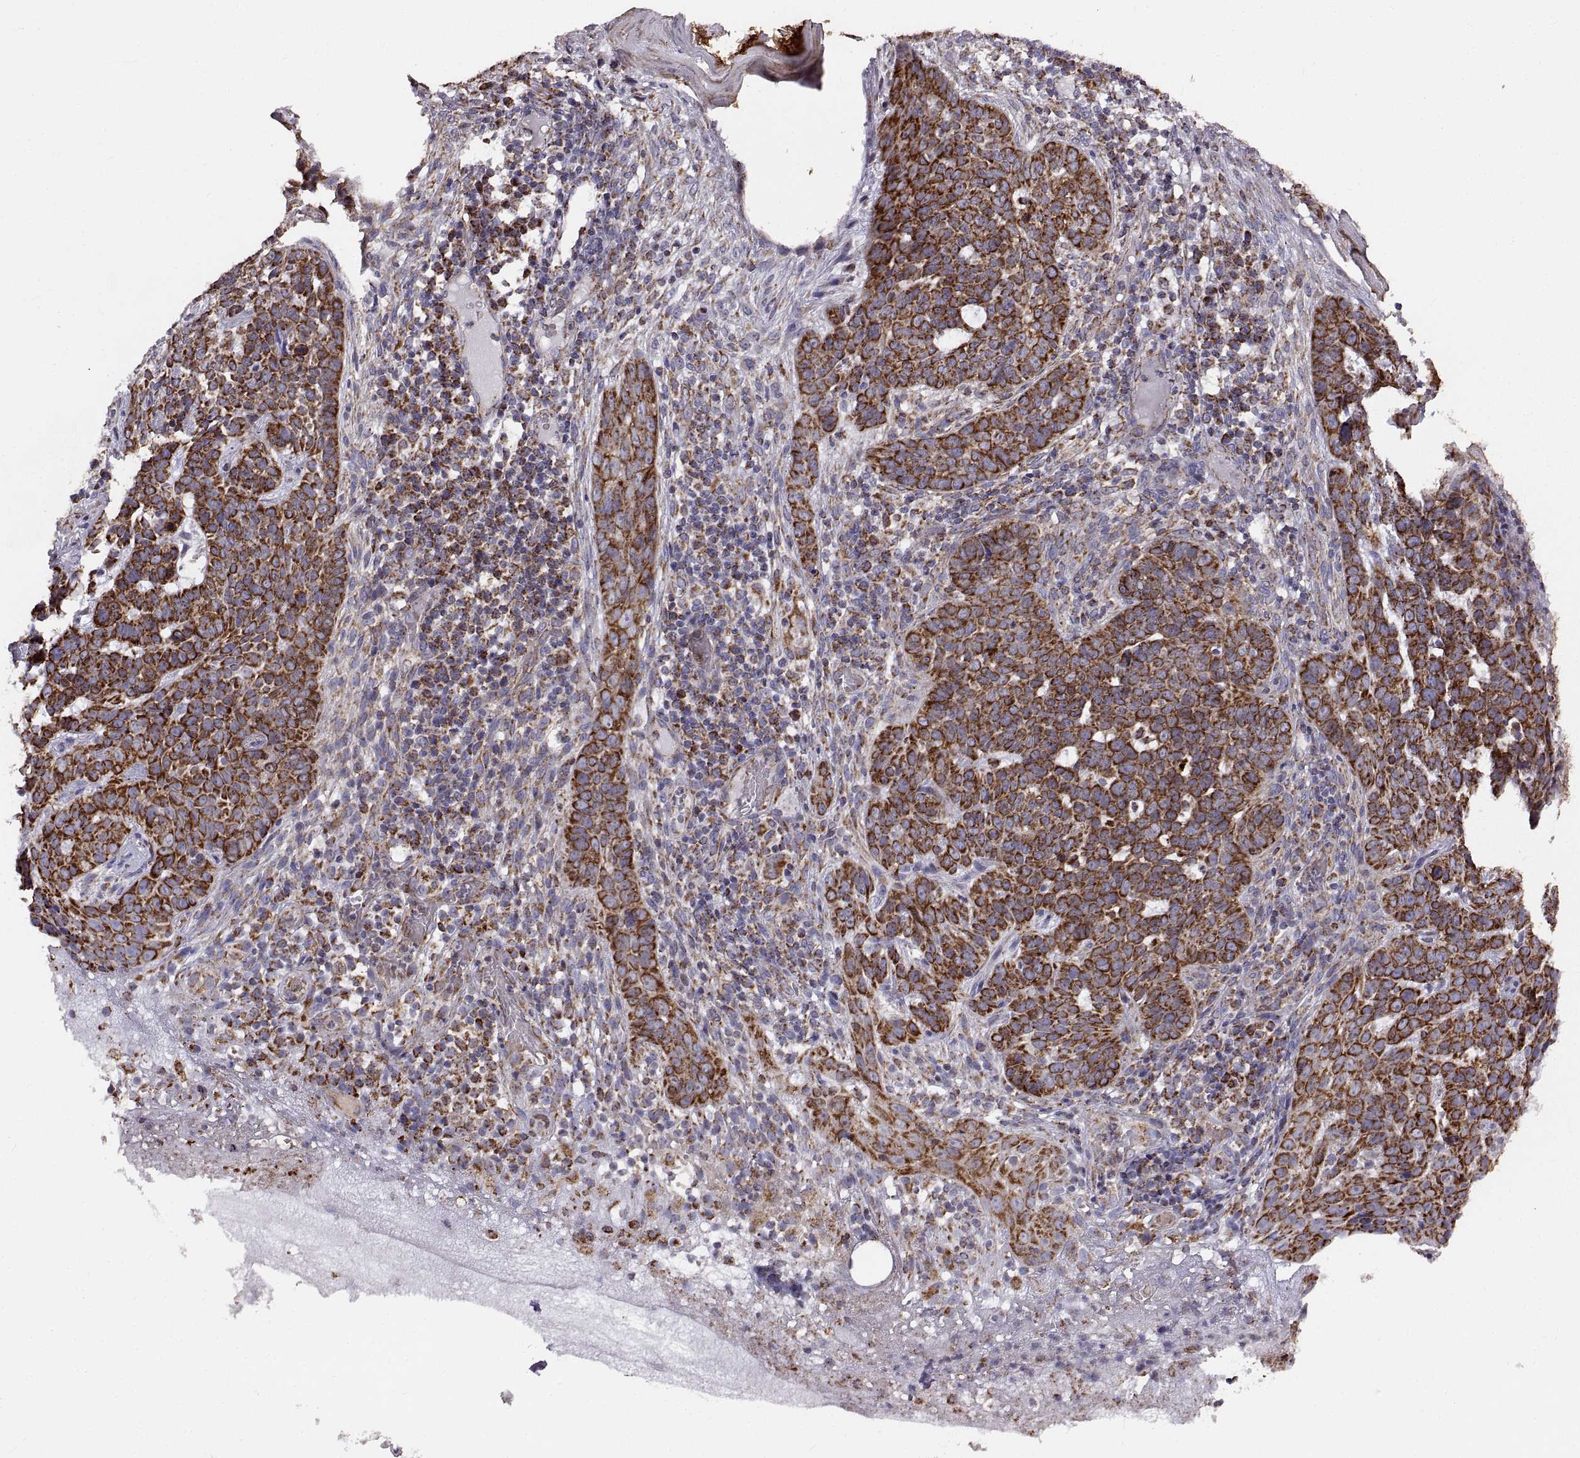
{"staining": {"intensity": "strong", "quantity": ">75%", "location": "cytoplasmic/membranous"}, "tissue": "skin cancer", "cell_type": "Tumor cells", "image_type": "cancer", "snomed": [{"axis": "morphology", "description": "Basal cell carcinoma"}, {"axis": "topography", "description": "Skin"}], "caption": "IHC photomicrograph of neoplastic tissue: skin cancer (basal cell carcinoma) stained using immunohistochemistry (IHC) displays high levels of strong protein expression localized specifically in the cytoplasmic/membranous of tumor cells, appearing as a cytoplasmic/membranous brown color.", "gene": "ARSD", "patient": {"sex": "female", "age": 69}}